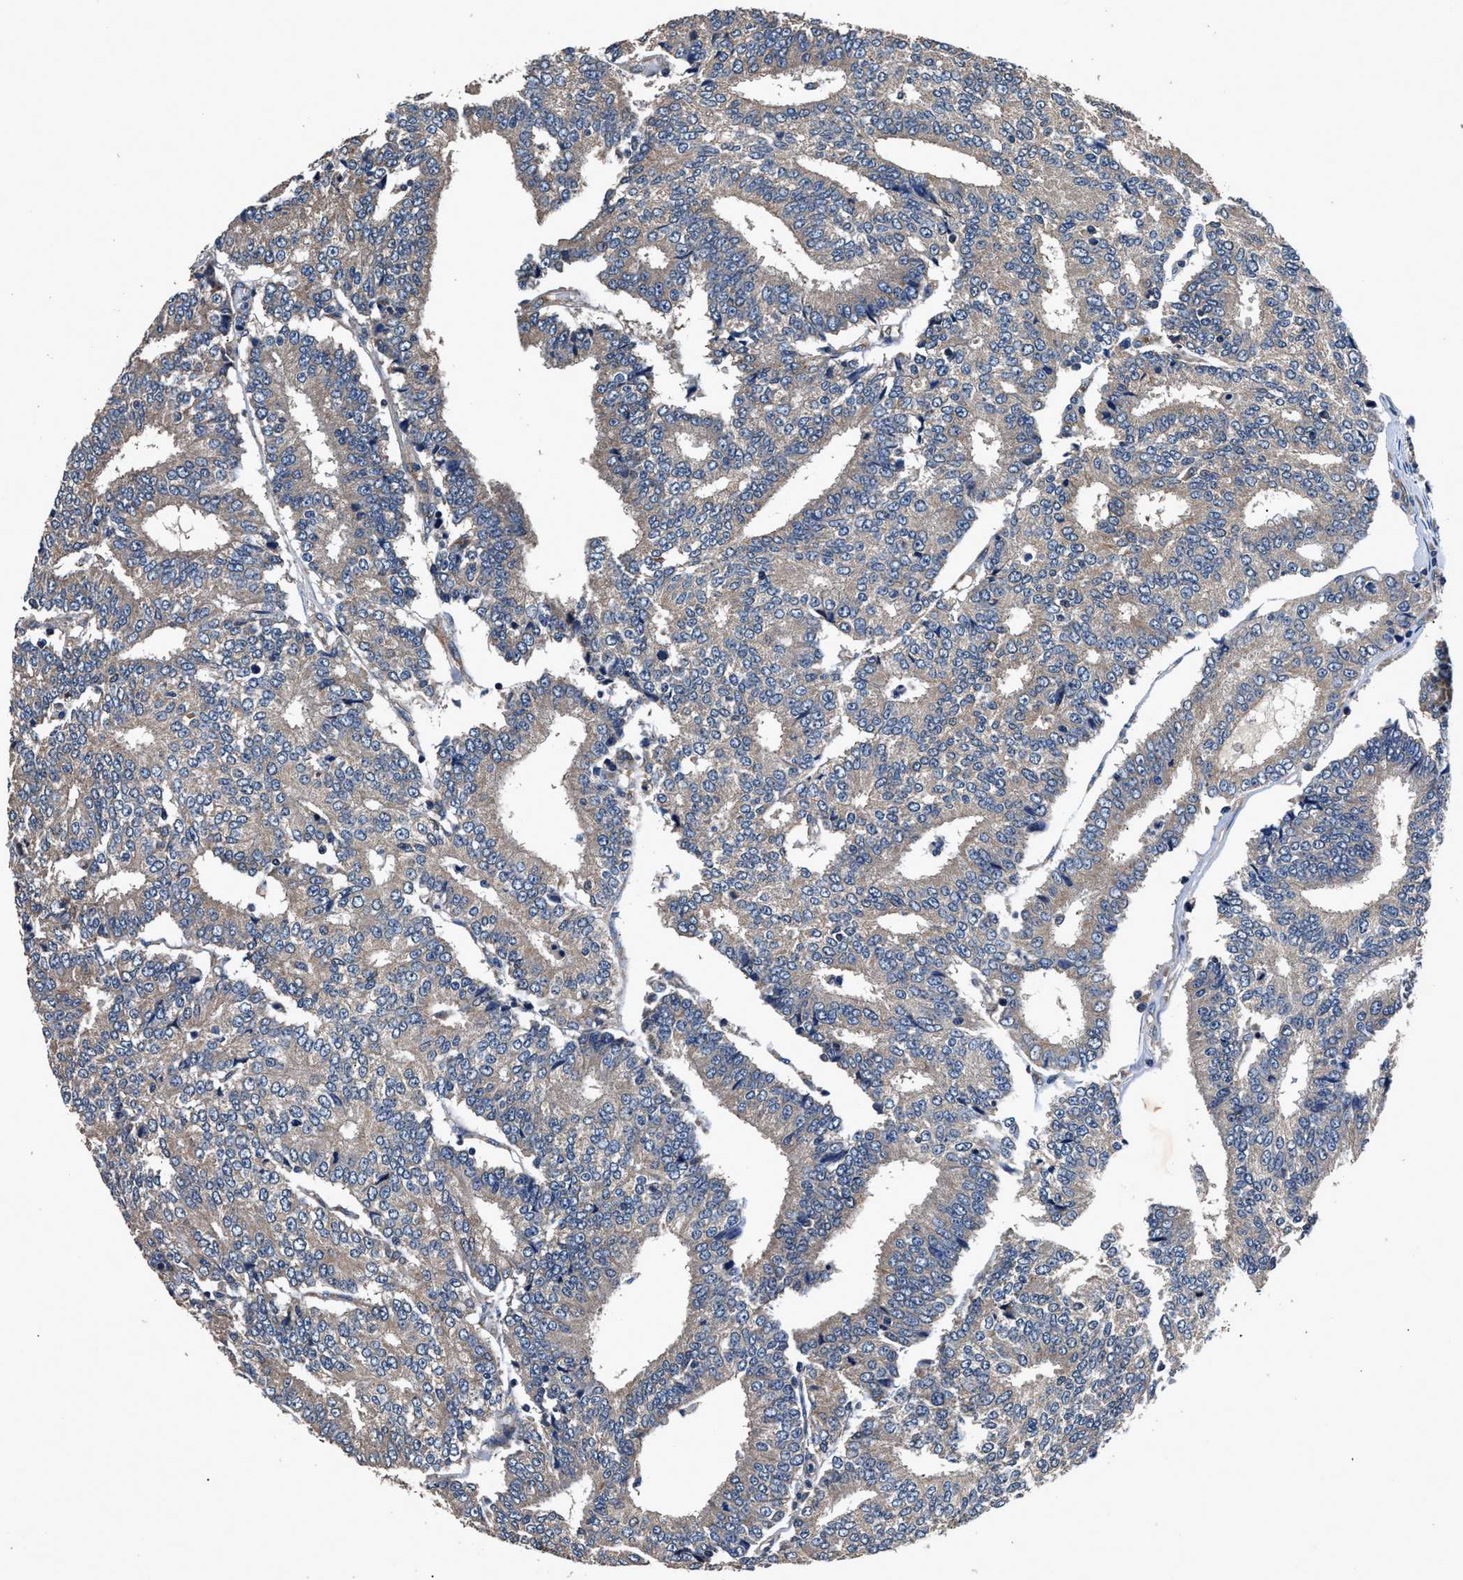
{"staining": {"intensity": "weak", "quantity": ">75%", "location": "cytoplasmic/membranous"}, "tissue": "prostate cancer", "cell_type": "Tumor cells", "image_type": "cancer", "snomed": [{"axis": "morphology", "description": "Normal tissue, NOS"}, {"axis": "morphology", "description": "Adenocarcinoma, High grade"}, {"axis": "topography", "description": "Prostate"}, {"axis": "topography", "description": "Seminal veicle"}], "caption": "Protein analysis of adenocarcinoma (high-grade) (prostate) tissue exhibits weak cytoplasmic/membranous staining in approximately >75% of tumor cells.", "gene": "DHRS7B", "patient": {"sex": "male", "age": 55}}